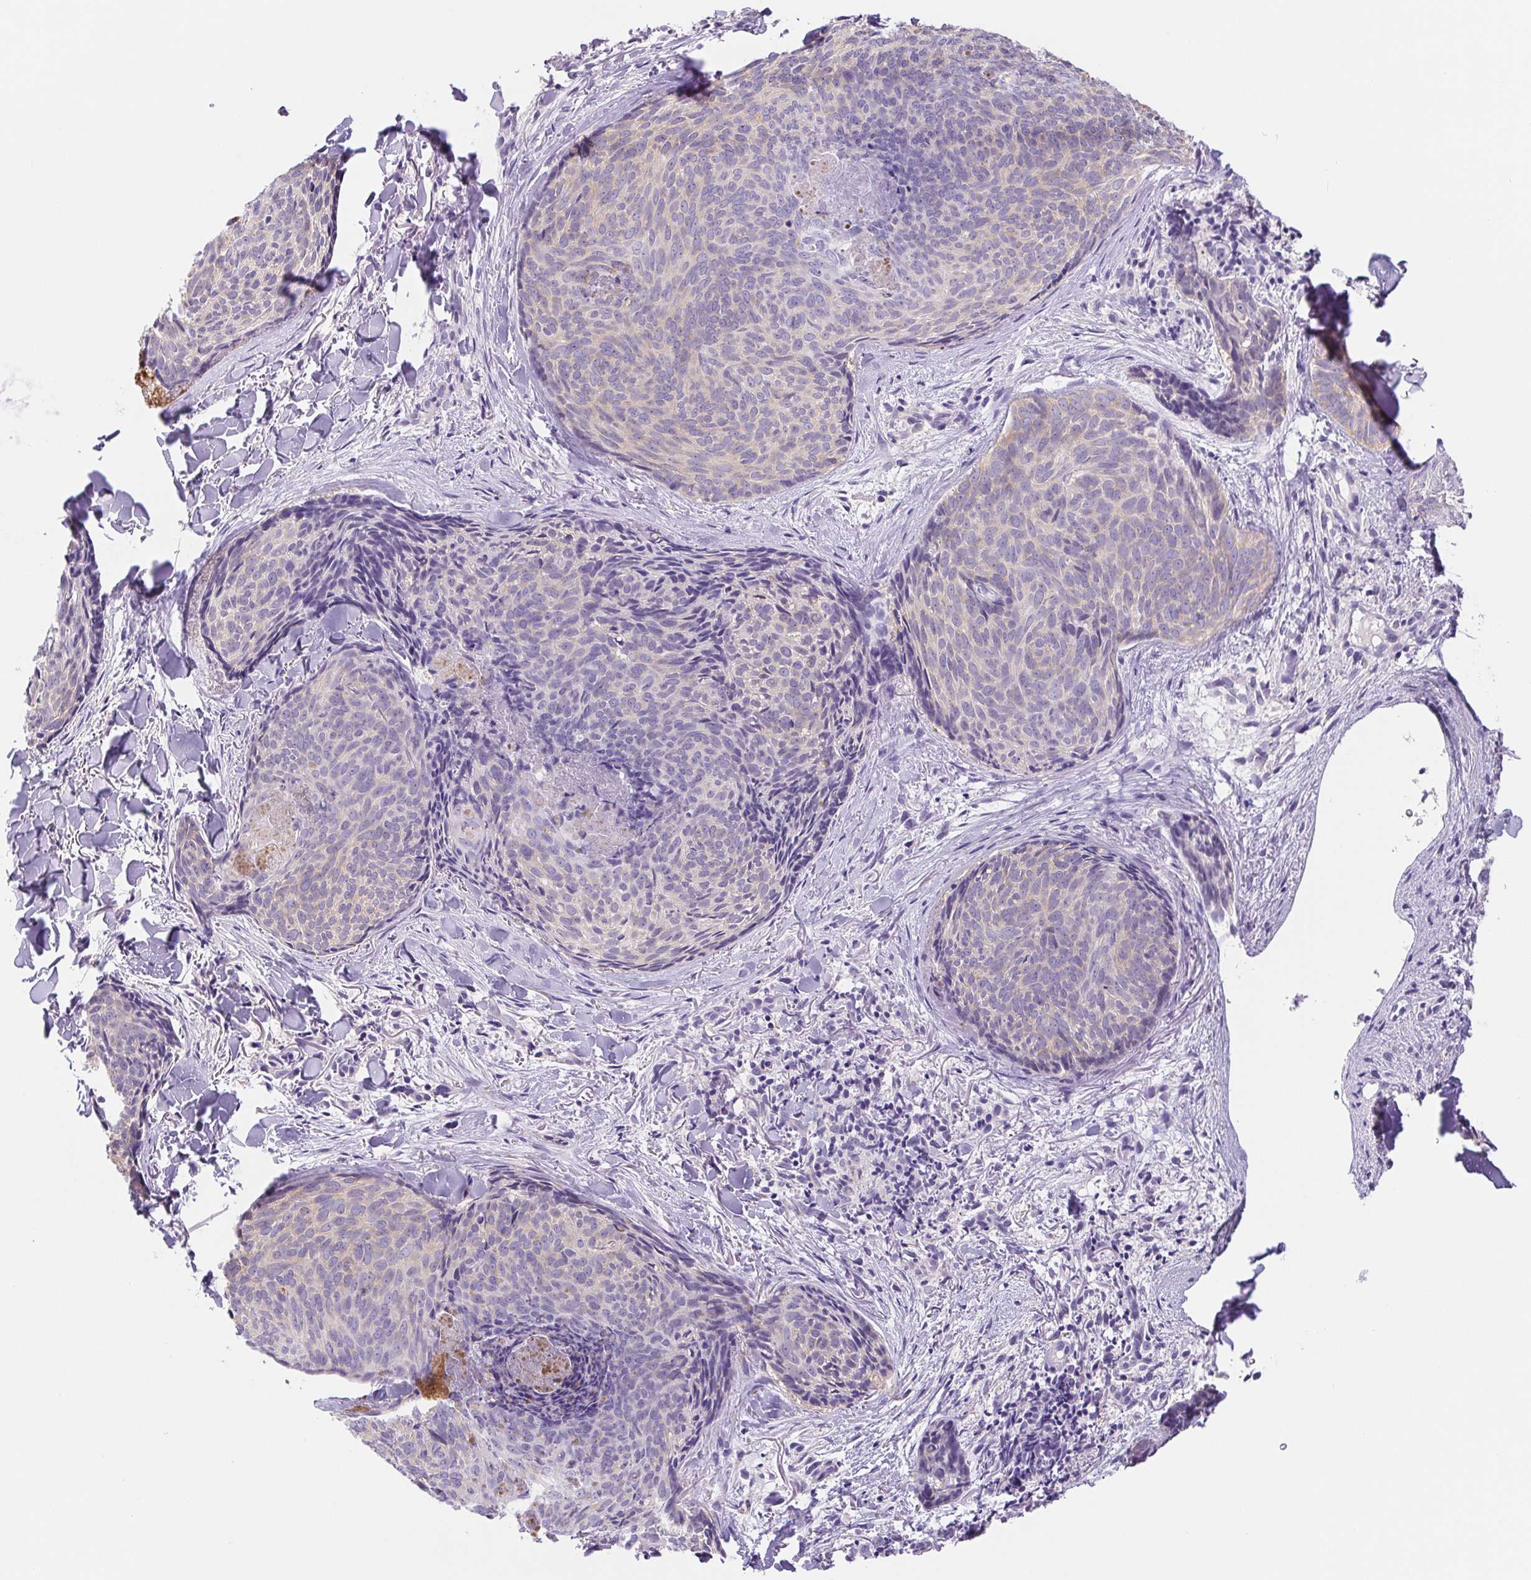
{"staining": {"intensity": "weak", "quantity": "<25%", "location": "cytoplasmic/membranous"}, "tissue": "skin cancer", "cell_type": "Tumor cells", "image_type": "cancer", "snomed": [{"axis": "morphology", "description": "Basal cell carcinoma"}, {"axis": "topography", "description": "Skin"}], "caption": "DAB (3,3'-diaminobenzidine) immunohistochemical staining of human skin basal cell carcinoma shows no significant staining in tumor cells.", "gene": "DYNC2LI1", "patient": {"sex": "female", "age": 82}}